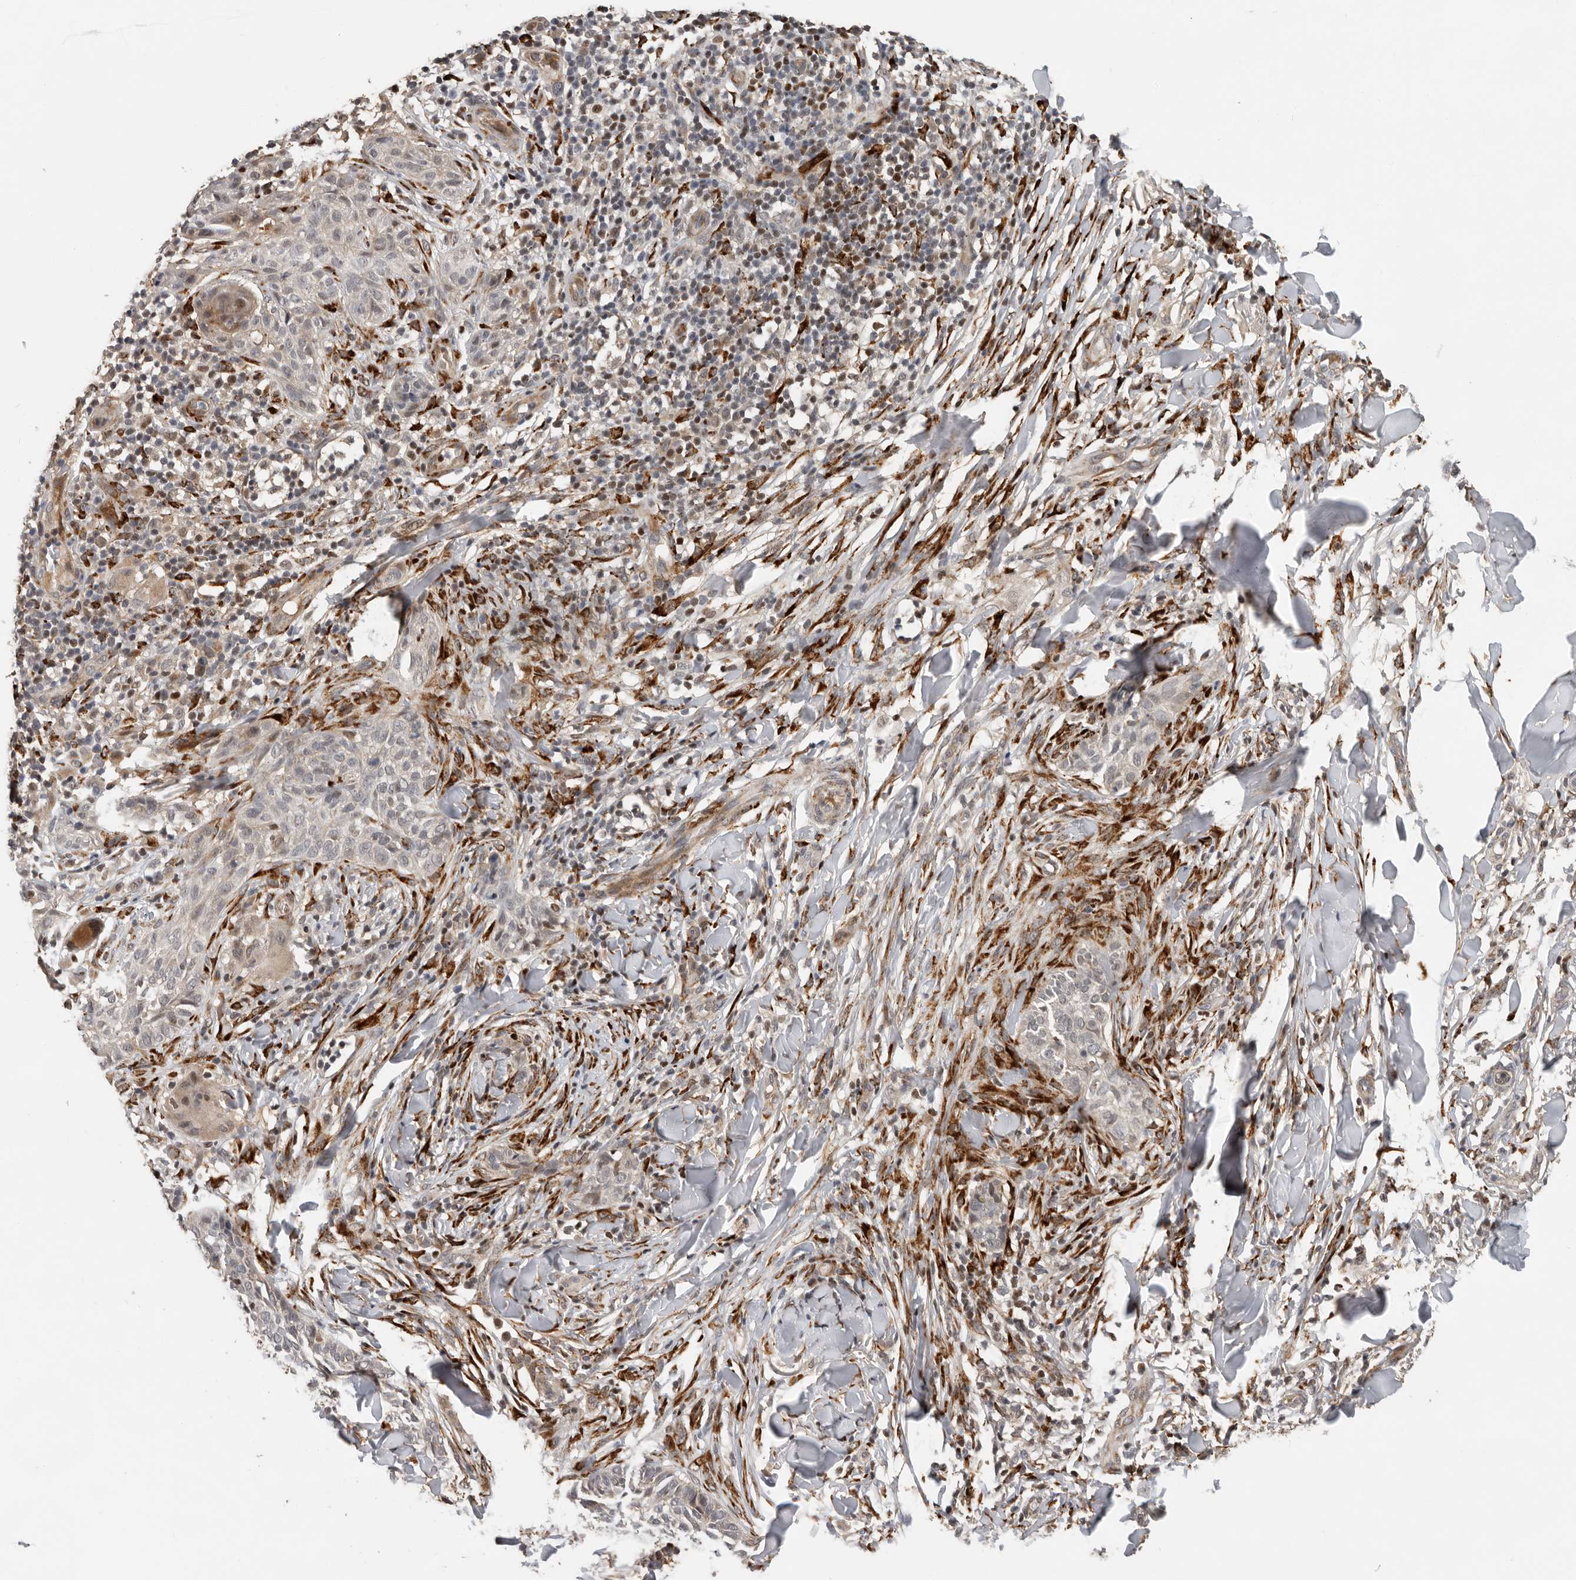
{"staining": {"intensity": "weak", "quantity": "25%-75%", "location": "nuclear"}, "tissue": "skin cancer", "cell_type": "Tumor cells", "image_type": "cancer", "snomed": [{"axis": "morphology", "description": "Normal tissue, NOS"}, {"axis": "morphology", "description": "Basal cell carcinoma"}, {"axis": "topography", "description": "Skin"}], "caption": "Immunohistochemistry (DAB) staining of human basal cell carcinoma (skin) demonstrates weak nuclear protein positivity in approximately 25%-75% of tumor cells.", "gene": "HENMT1", "patient": {"sex": "male", "age": 67}}